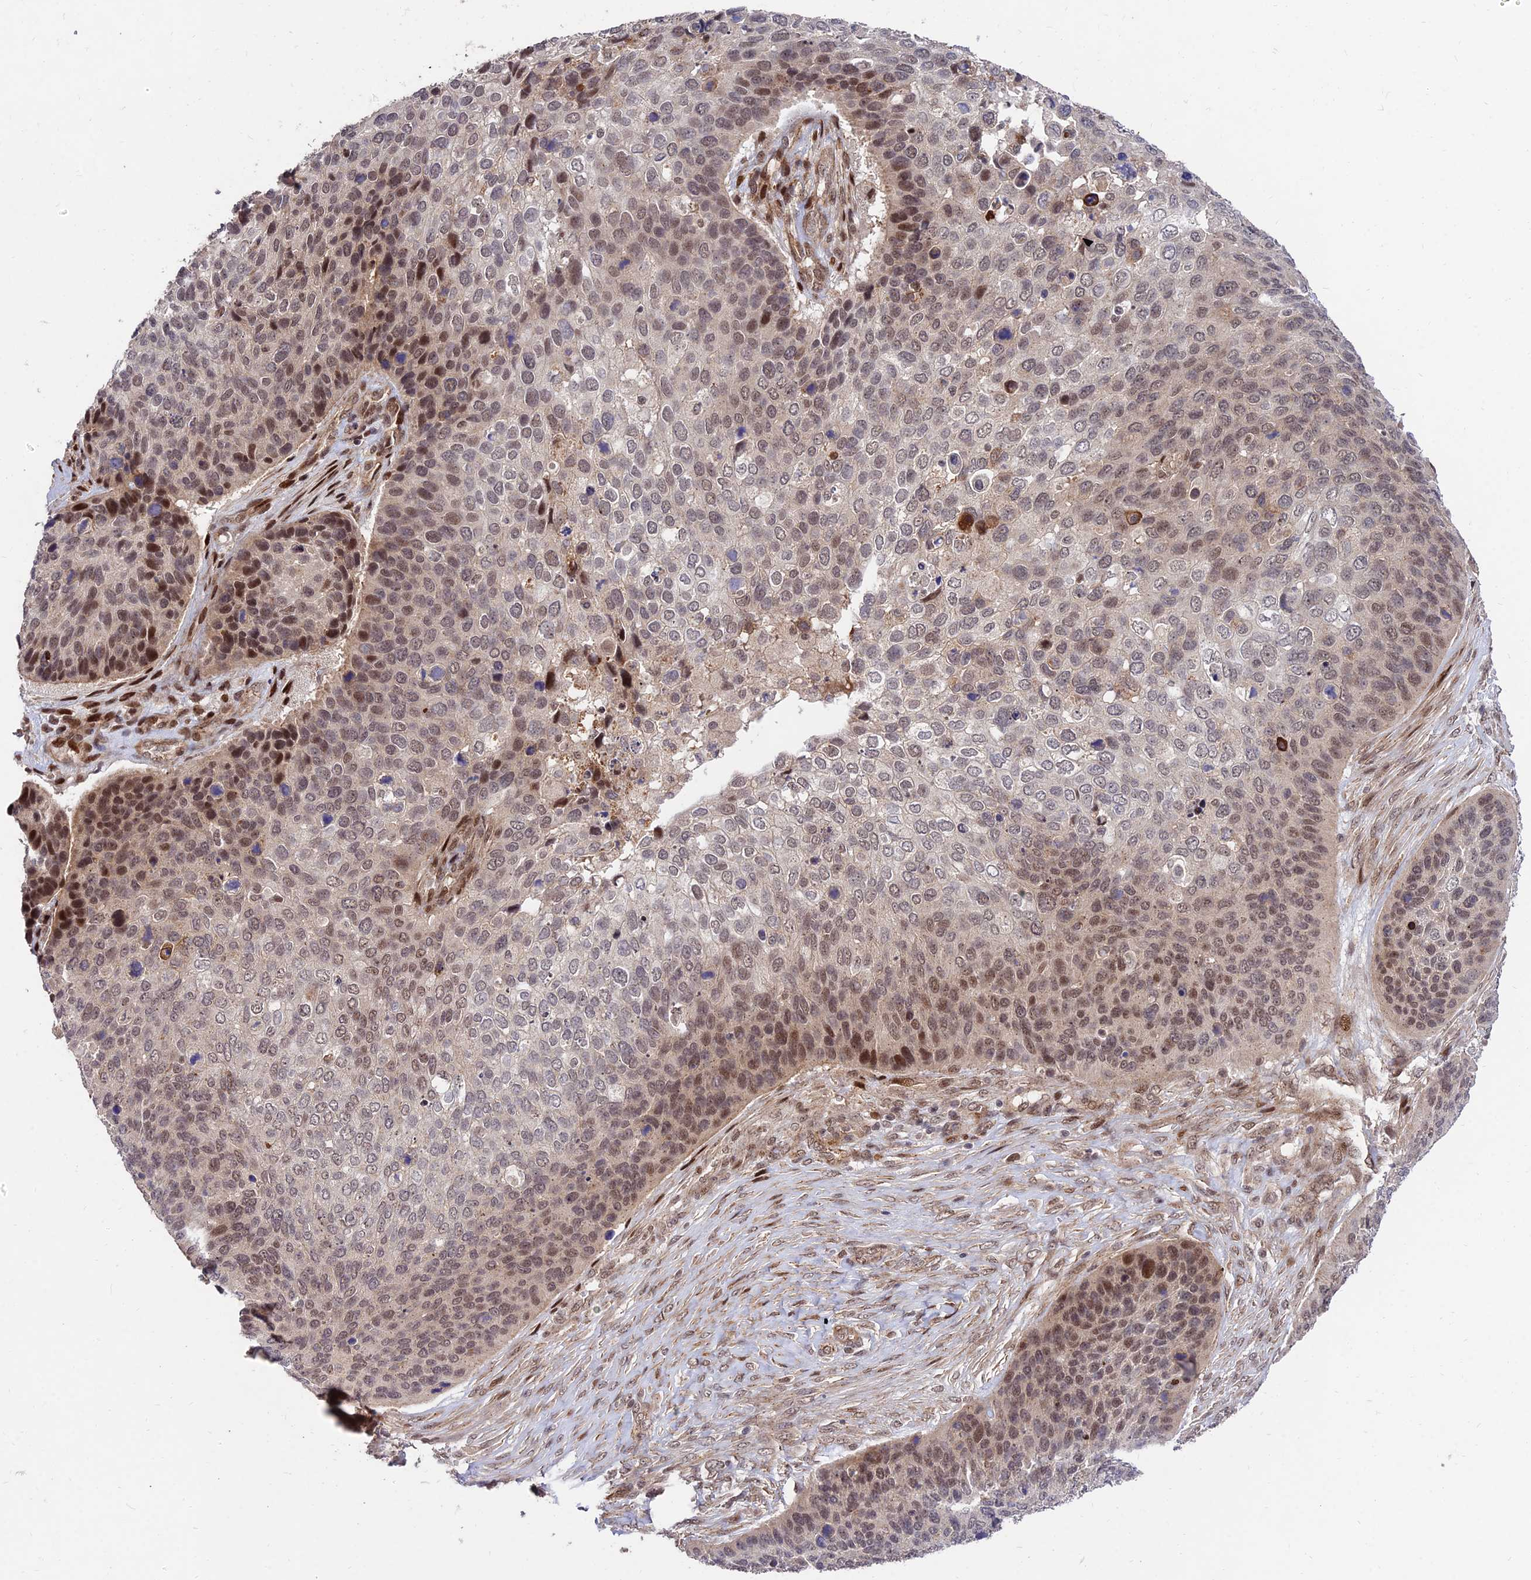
{"staining": {"intensity": "moderate", "quantity": ">75%", "location": "nuclear"}, "tissue": "skin cancer", "cell_type": "Tumor cells", "image_type": "cancer", "snomed": [{"axis": "morphology", "description": "Basal cell carcinoma"}, {"axis": "topography", "description": "Skin"}], "caption": "Moderate nuclear protein staining is seen in about >75% of tumor cells in skin basal cell carcinoma. The staining is performed using DAB (3,3'-diaminobenzidine) brown chromogen to label protein expression. The nuclei are counter-stained blue using hematoxylin.", "gene": "ZNF85", "patient": {"sex": "female", "age": 74}}